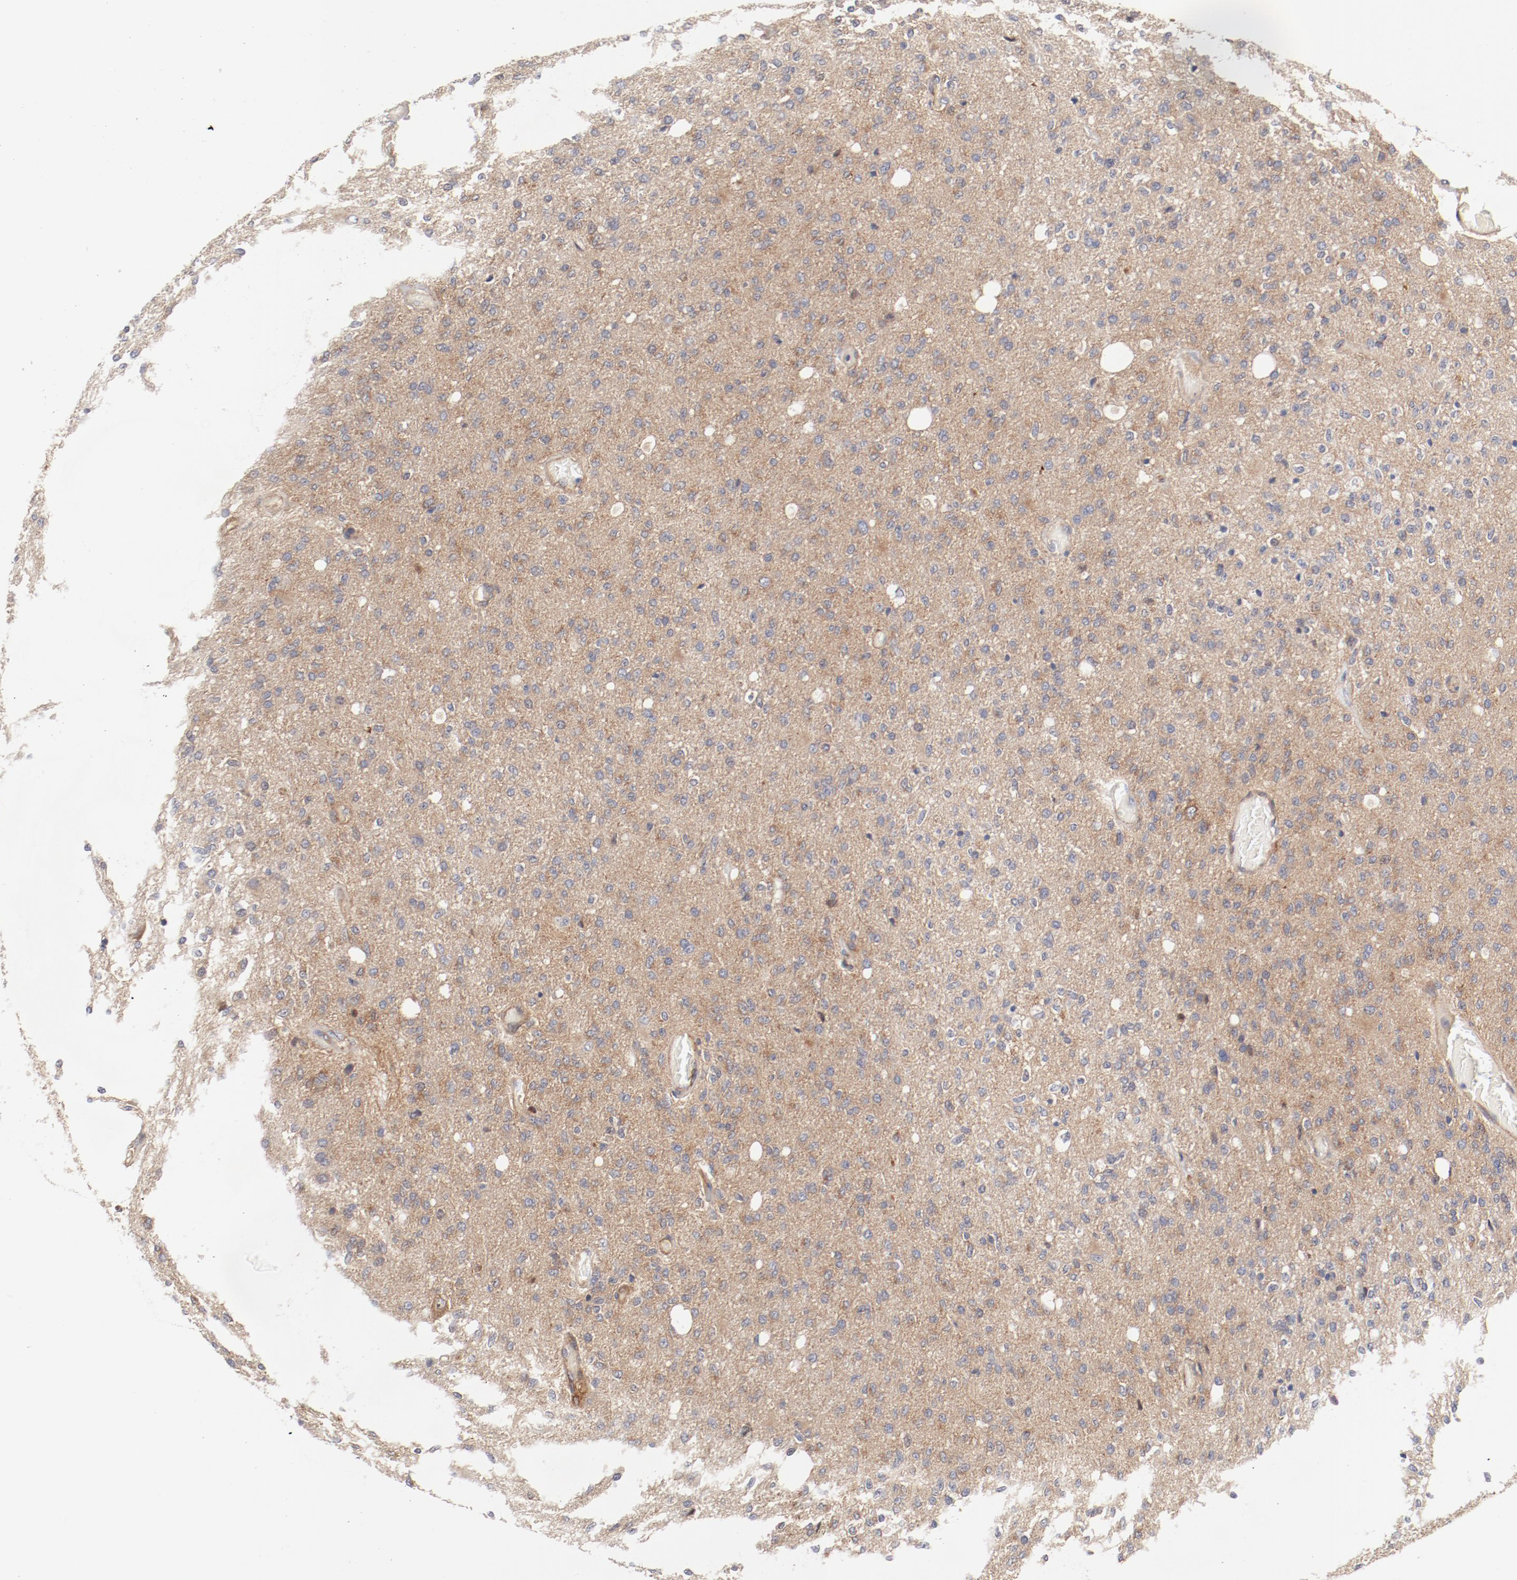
{"staining": {"intensity": "moderate", "quantity": ">75%", "location": "cytoplasmic/membranous"}, "tissue": "glioma", "cell_type": "Tumor cells", "image_type": "cancer", "snomed": [{"axis": "morphology", "description": "Normal tissue, NOS"}, {"axis": "morphology", "description": "Glioma, malignant, High grade"}, {"axis": "topography", "description": "Cerebral cortex"}], "caption": "Immunohistochemistry (DAB (3,3'-diaminobenzidine)) staining of glioma shows moderate cytoplasmic/membranous protein expression in approximately >75% of tumor cells.", "gene": "AP2A1", "patient": {"sex": "male", "age": 77}}